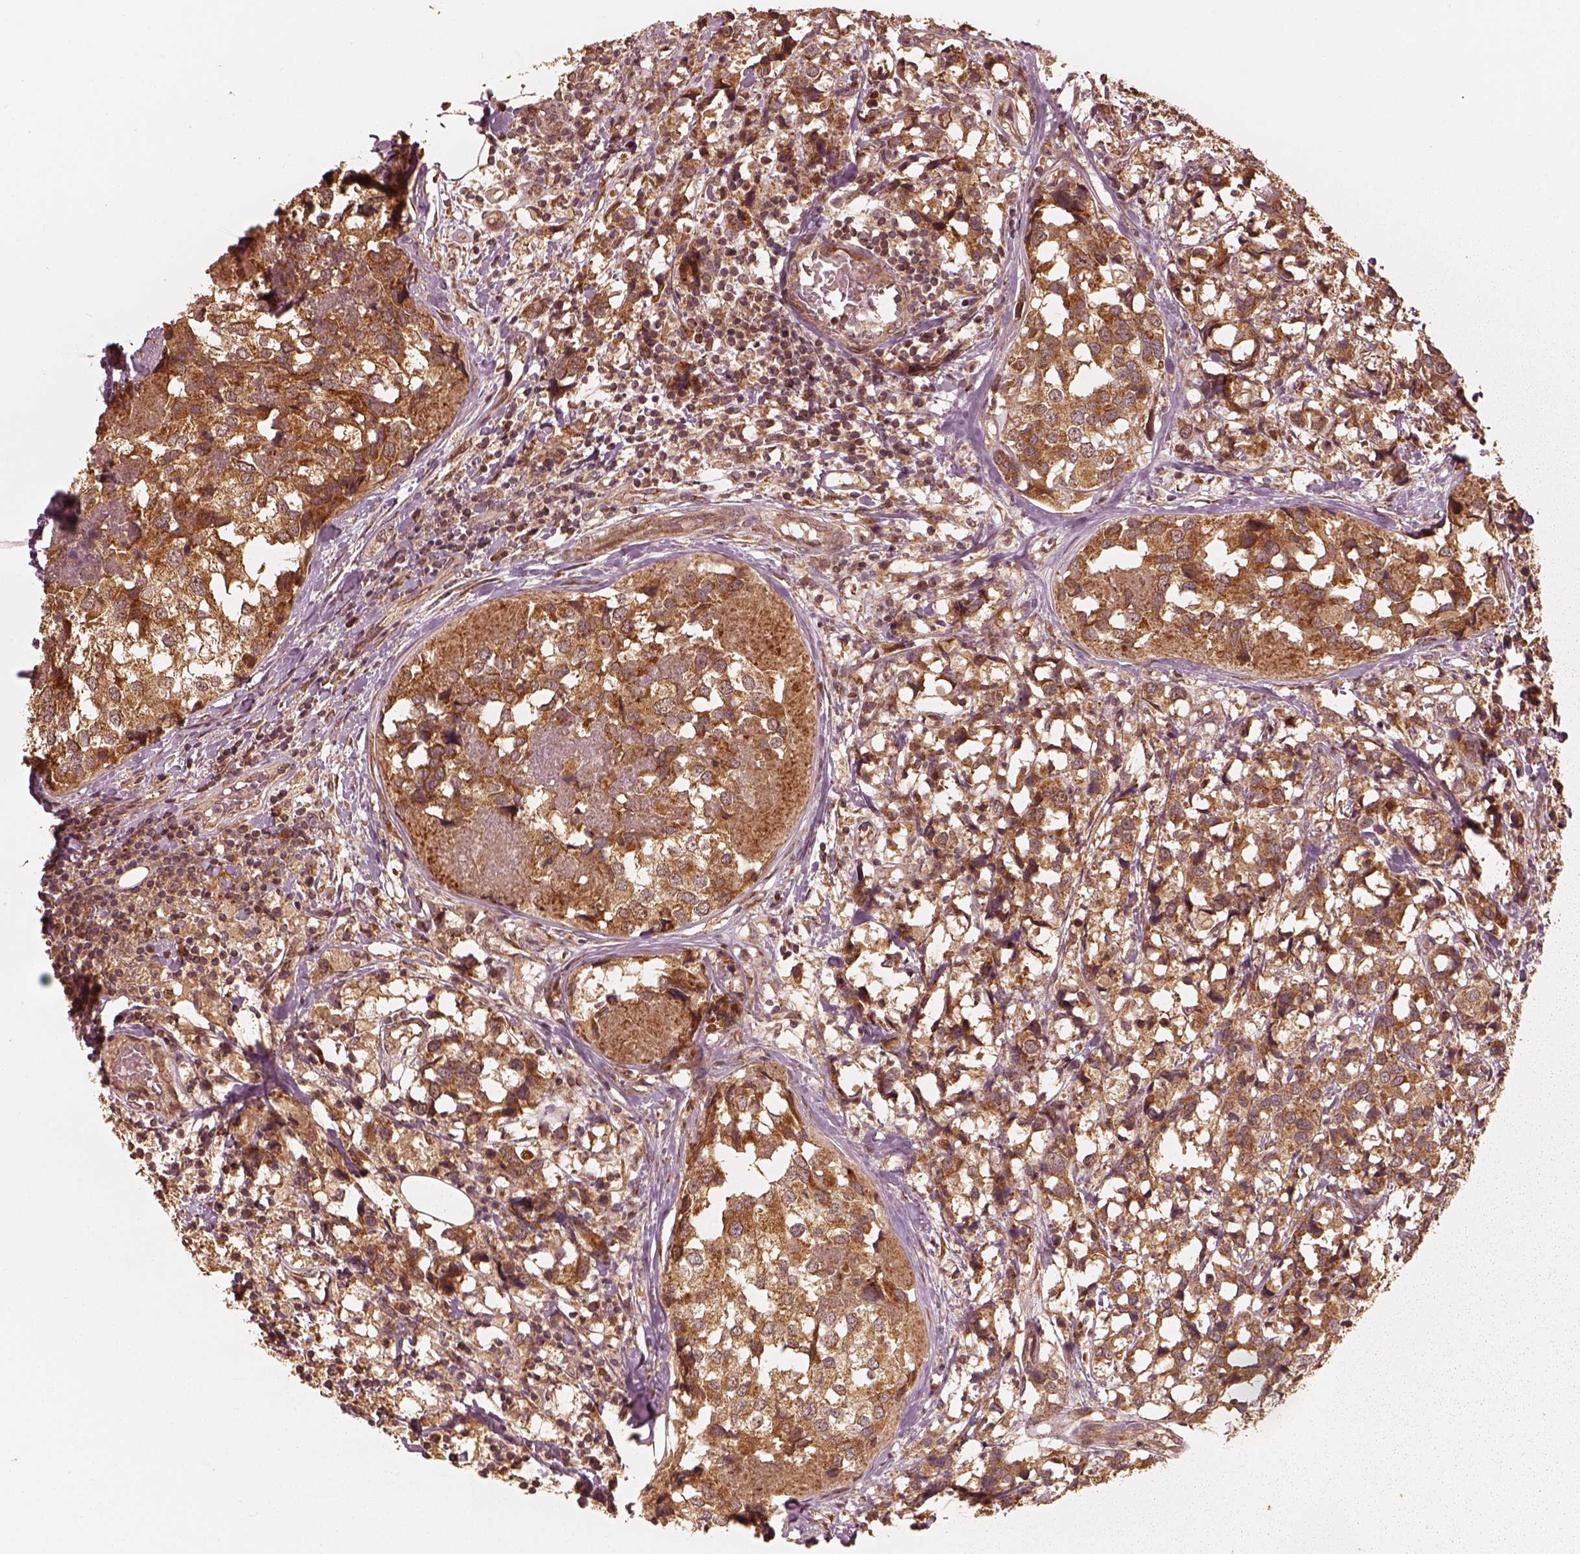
{"staining": {"intensity": "strong", "quantity": ">75%", "location": "cytoplasmic/membranous"}, "tissue": "breast cancer", "cell_type": "Tumor cells", "image_type": "cancer", "snomed": [{"axis": "morphology", "description": "Lobular carcinoma"}, {"axis": "topography", "description": "Breast"}], "caption": "DAB immunohistochemical staining of lobular carcinoma (breast) exhibits strong cytoplasmic/membranous protein staining in approximately >75% of tumor cells.", "gene": "DNAJC25", "patient": {"sex": "female", "age": 59}}